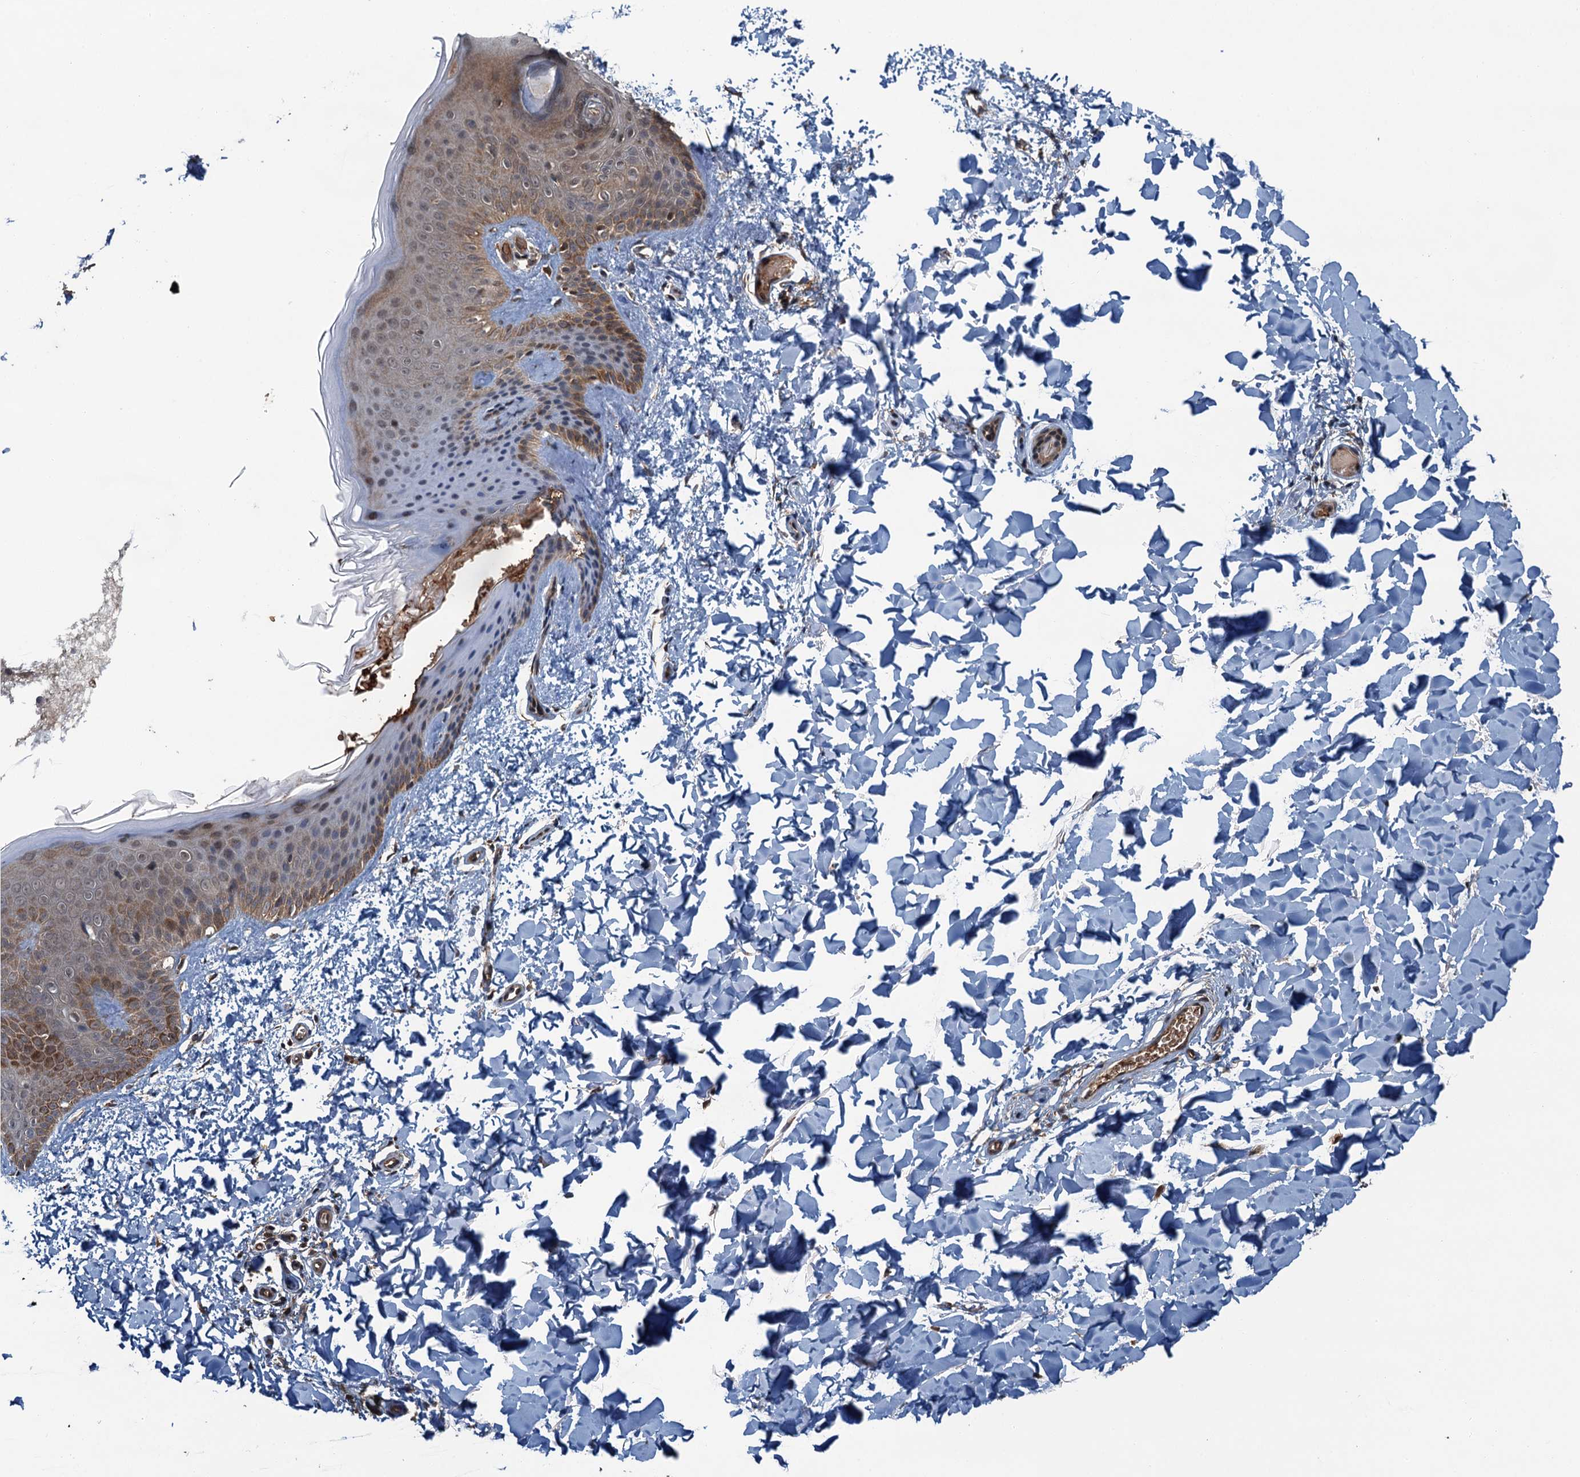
{"staining": {"intensity": "moderate", "quantity": ">75%", "location": "cytoplasmic/membranous,nuclear"}, "tissue": "skin", "cell_type": "Fibroblasts", "image_type": "normal", "snomed": [{"axis": "morphology", "description": "Normal tissue, NOS"}, {"axis": "topography", "description": "Skin"}], "caption": "The image shows a brown stain indicating the presence of a protein in the cytoplasmic/membranous,nuclear of fibroblasts in skin. (IHC, brightfield microscopy, high magnification).", "gene": "SNX32", "patient": {"sex": "male", "age": 36}}